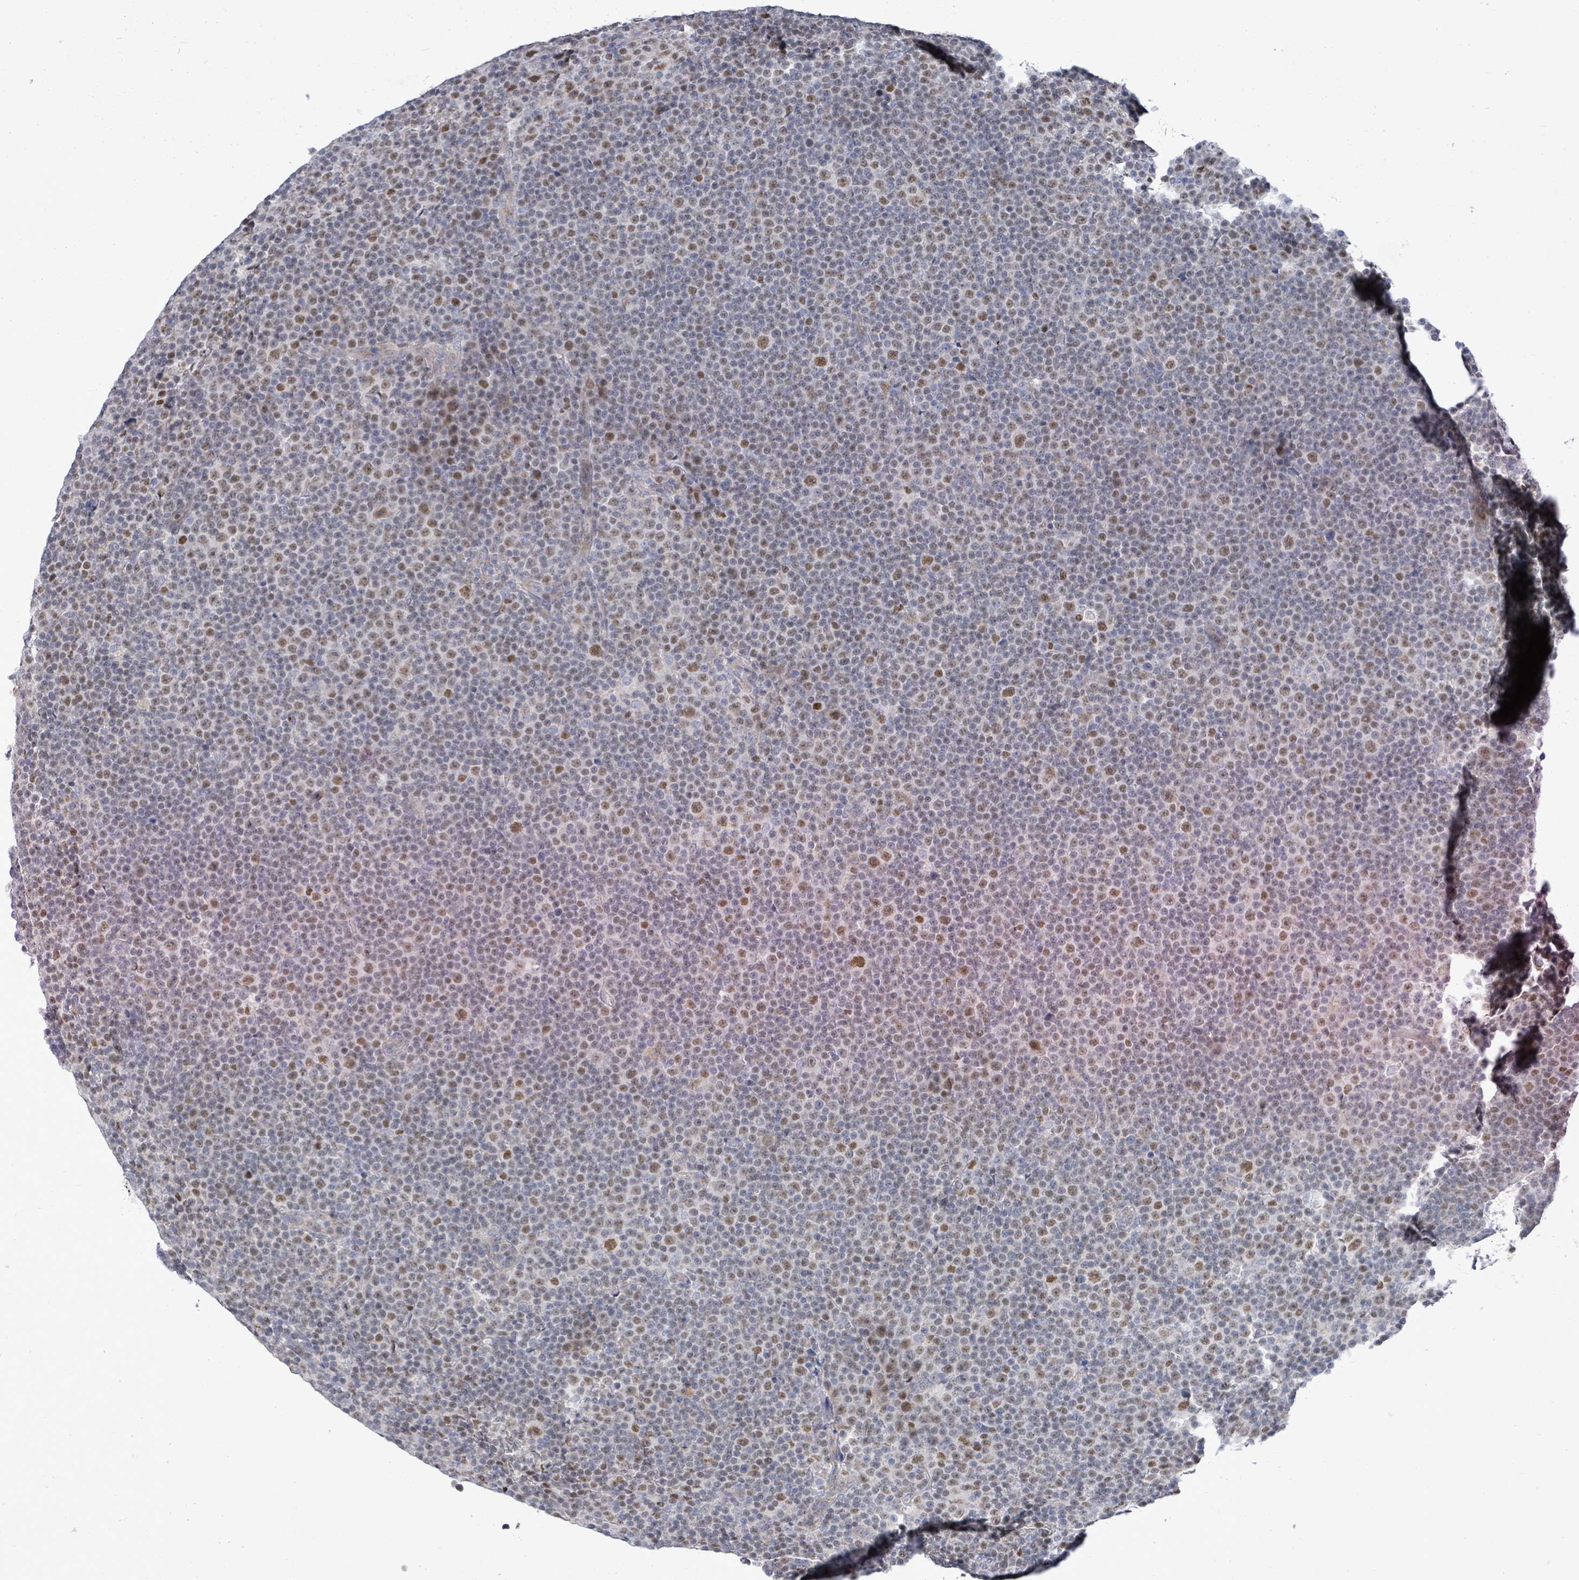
{"staining": {"intensity": "moderate", "quantity": "25%-75%", "location": "nuclear"}, "tissue": "lymphoma", "cell_type": "Tumor cells", "image_type": "cancer", "snomed": [{"axis": "morphology", "description": "Malignant lymphoma, non-Hodgkin's type, Low grade"}, {"axis": "topography", "description": "Lymph node"}], "caption": "An image of human lymphoma stained for a protein demonstrates moderate nuclear brown staining in tumor cells.", "gene": "ZFPM1", "patient": {"sex": "female", "age": 67}}